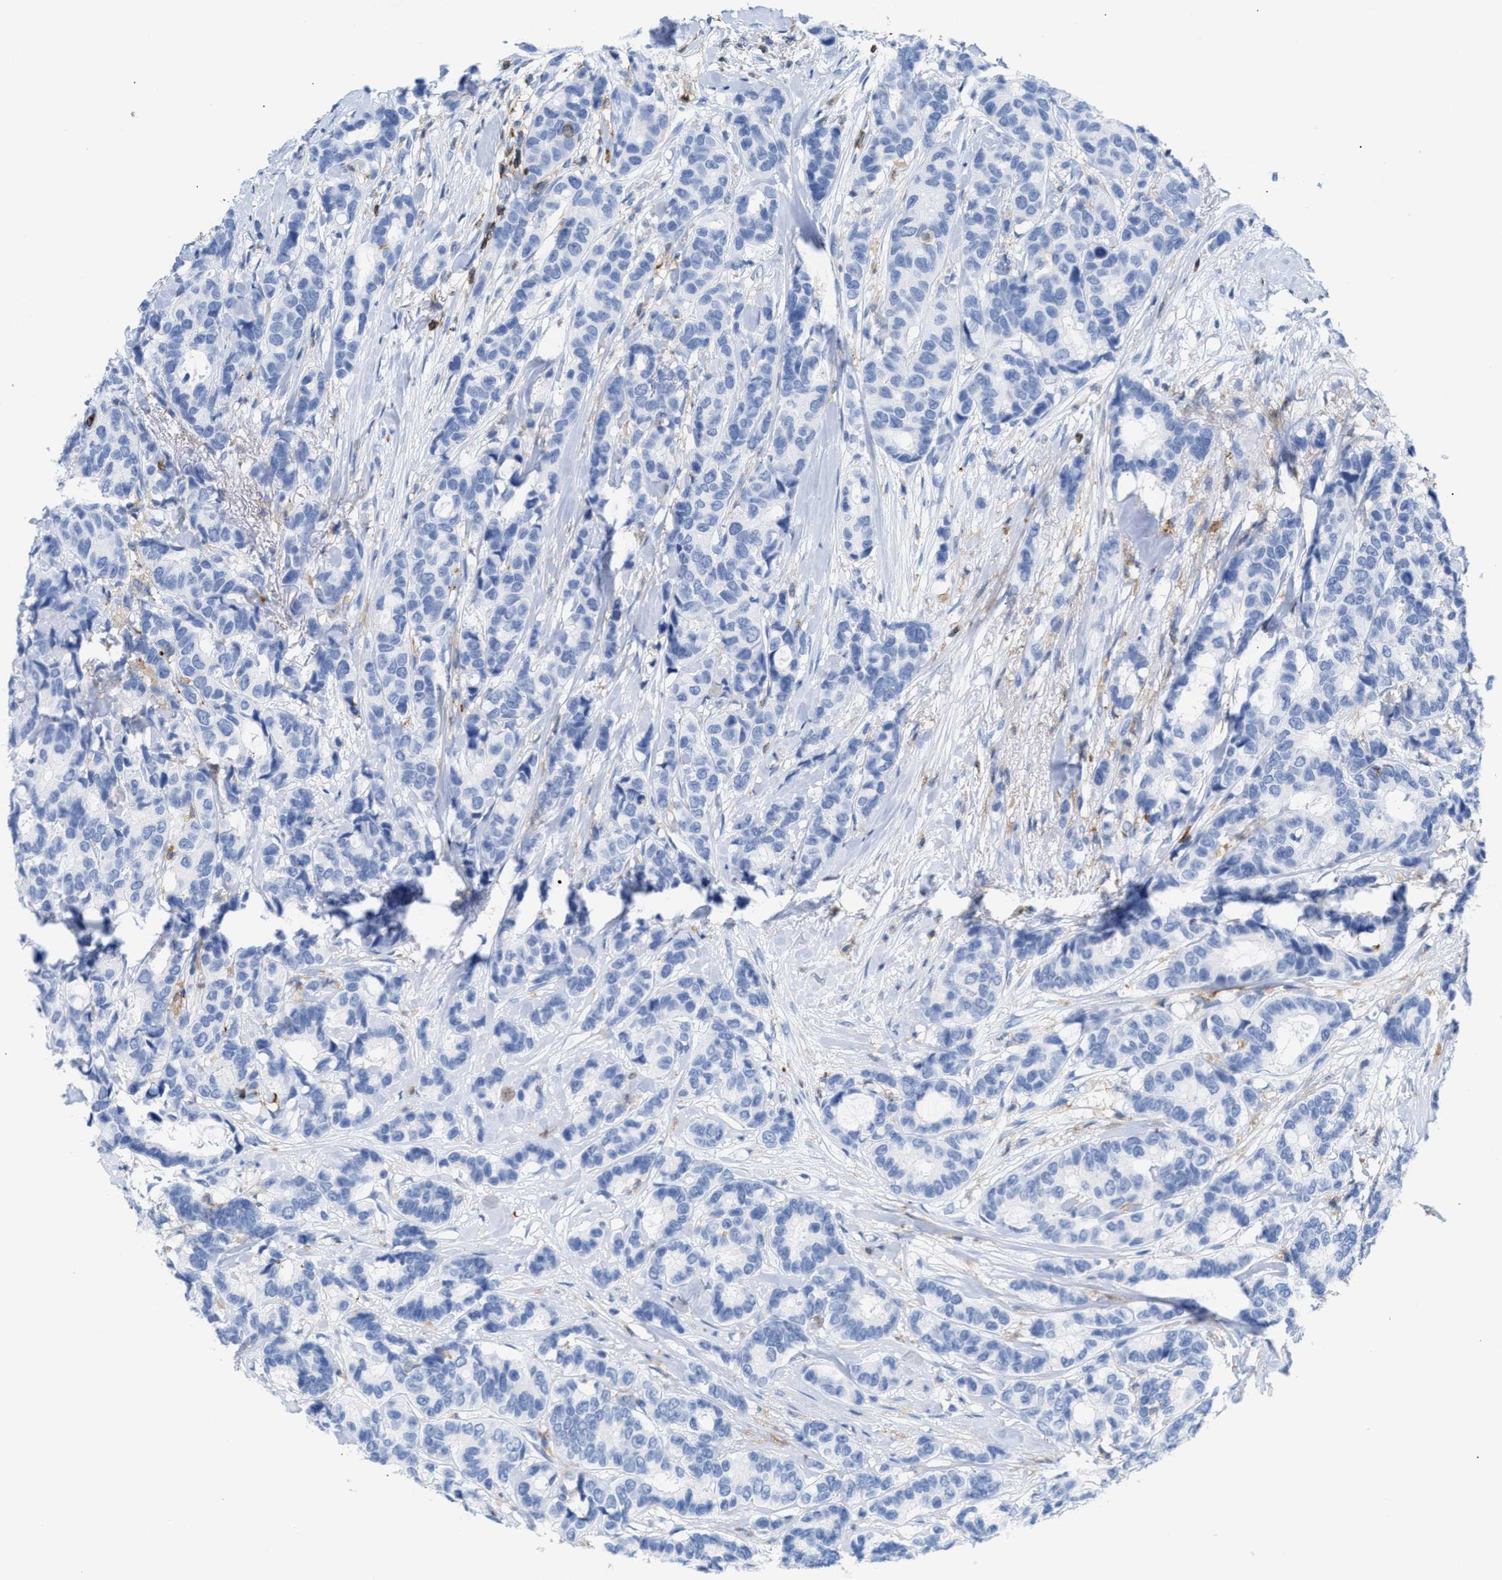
{"staining": {"intensity": "negative", "quantity": "none", "location": "none"}, "tissue": "breast cancer", "cell_type": "Tumor cells", "image_type": "cancer", "snomed": [{"axis": "morphology", "description": "Duct carcinoma"}, {"axis": "topography", "description": "Breast"}], "caption": "Histopathology image shows no protein staining in tumor cells of breast cancer (intraductal carcinoma) tissue.", "gene": "LCP1", "patient": {"sex": "female", "age": 87}}